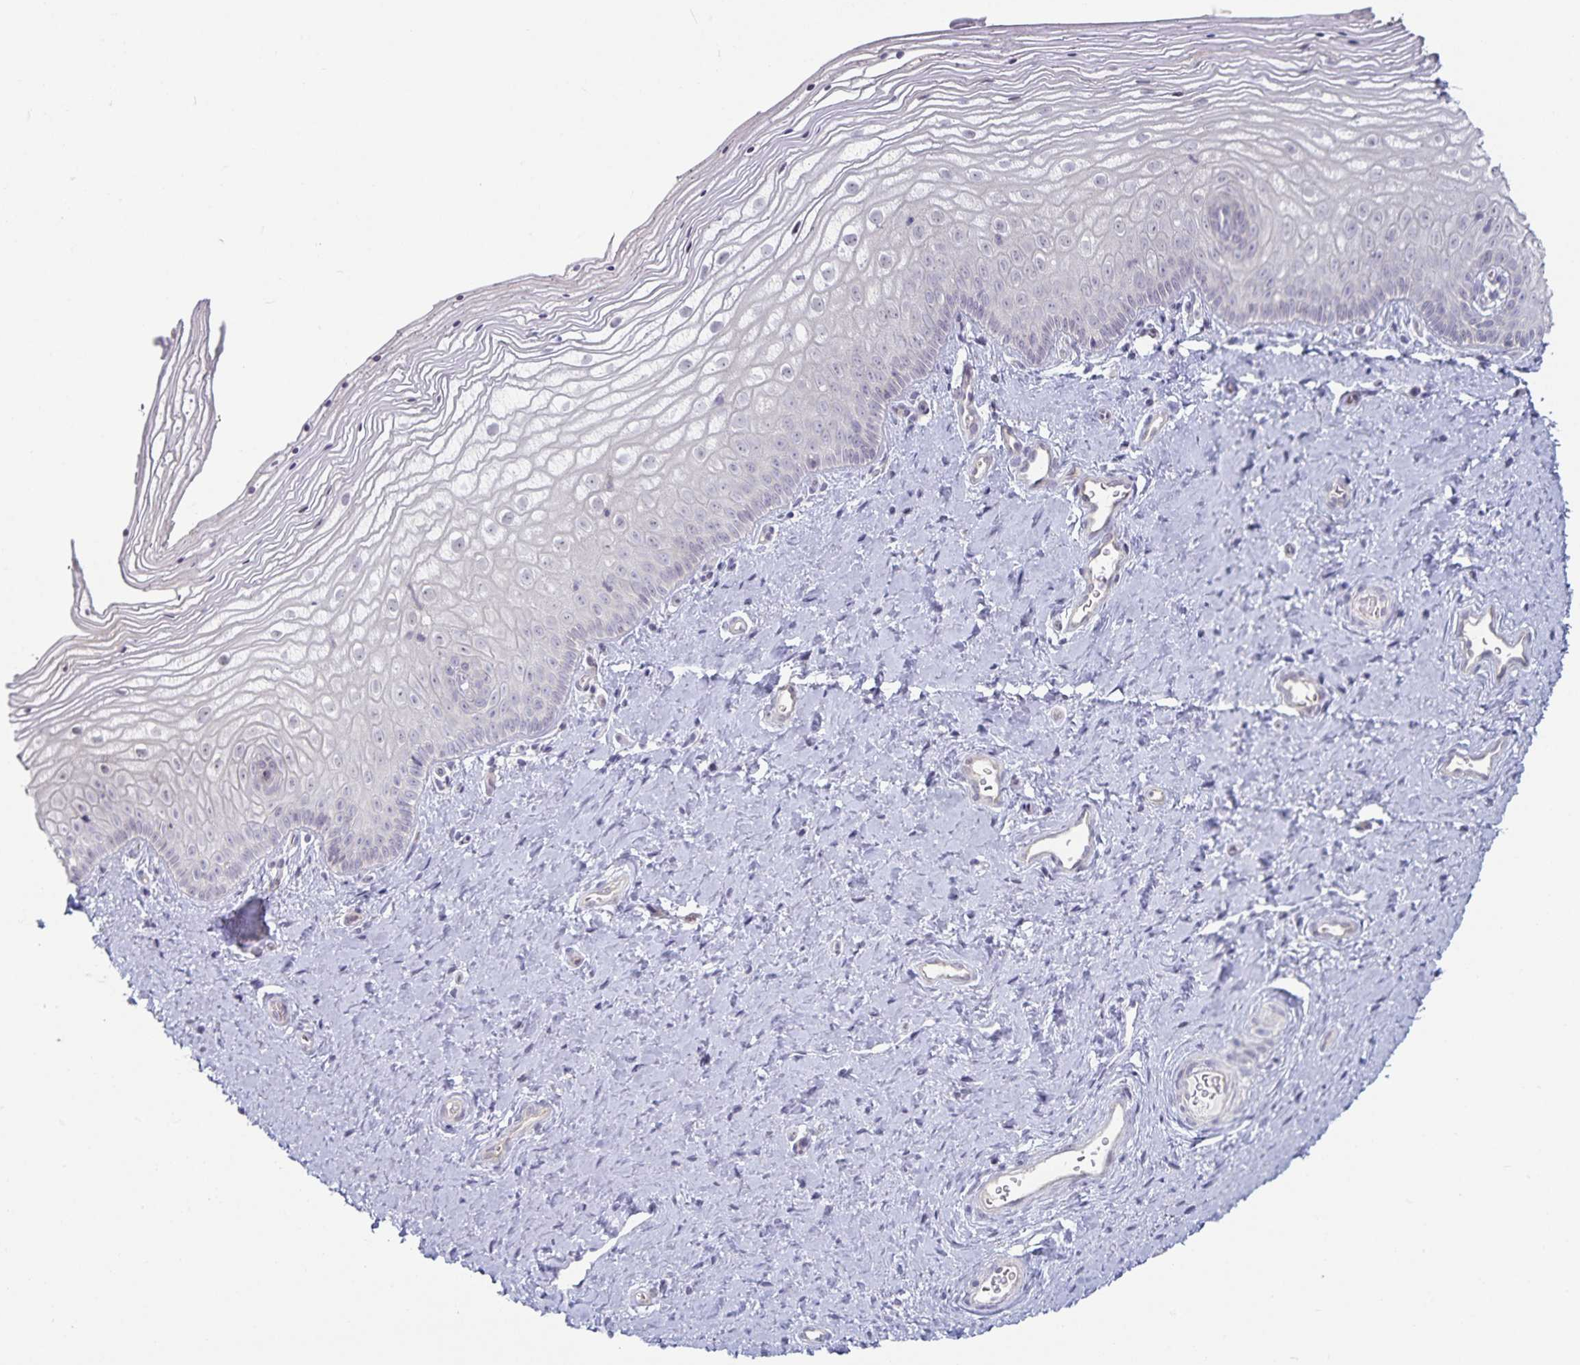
{"staining": {"intensity": "negative", "quantity": "none", "location": "none"}, "tissue": "vagina", "cell_type": "Squamous epithelial cells", "image_type": "normal", "snomed": [{"axis": "morphology", "description": "Normal tissue, NOS"}, {"axis": "topography", "description": "Vagina"}], "caption": "This histopathology image is of benign vagina stained with immunohistochemistry to label a protein in brown with the nuclei are counter-stained blue. There is no positivity in squamous epithelial cells.", "gene": "DNAH9", "patient": {"sex": "female", "age": 39}}